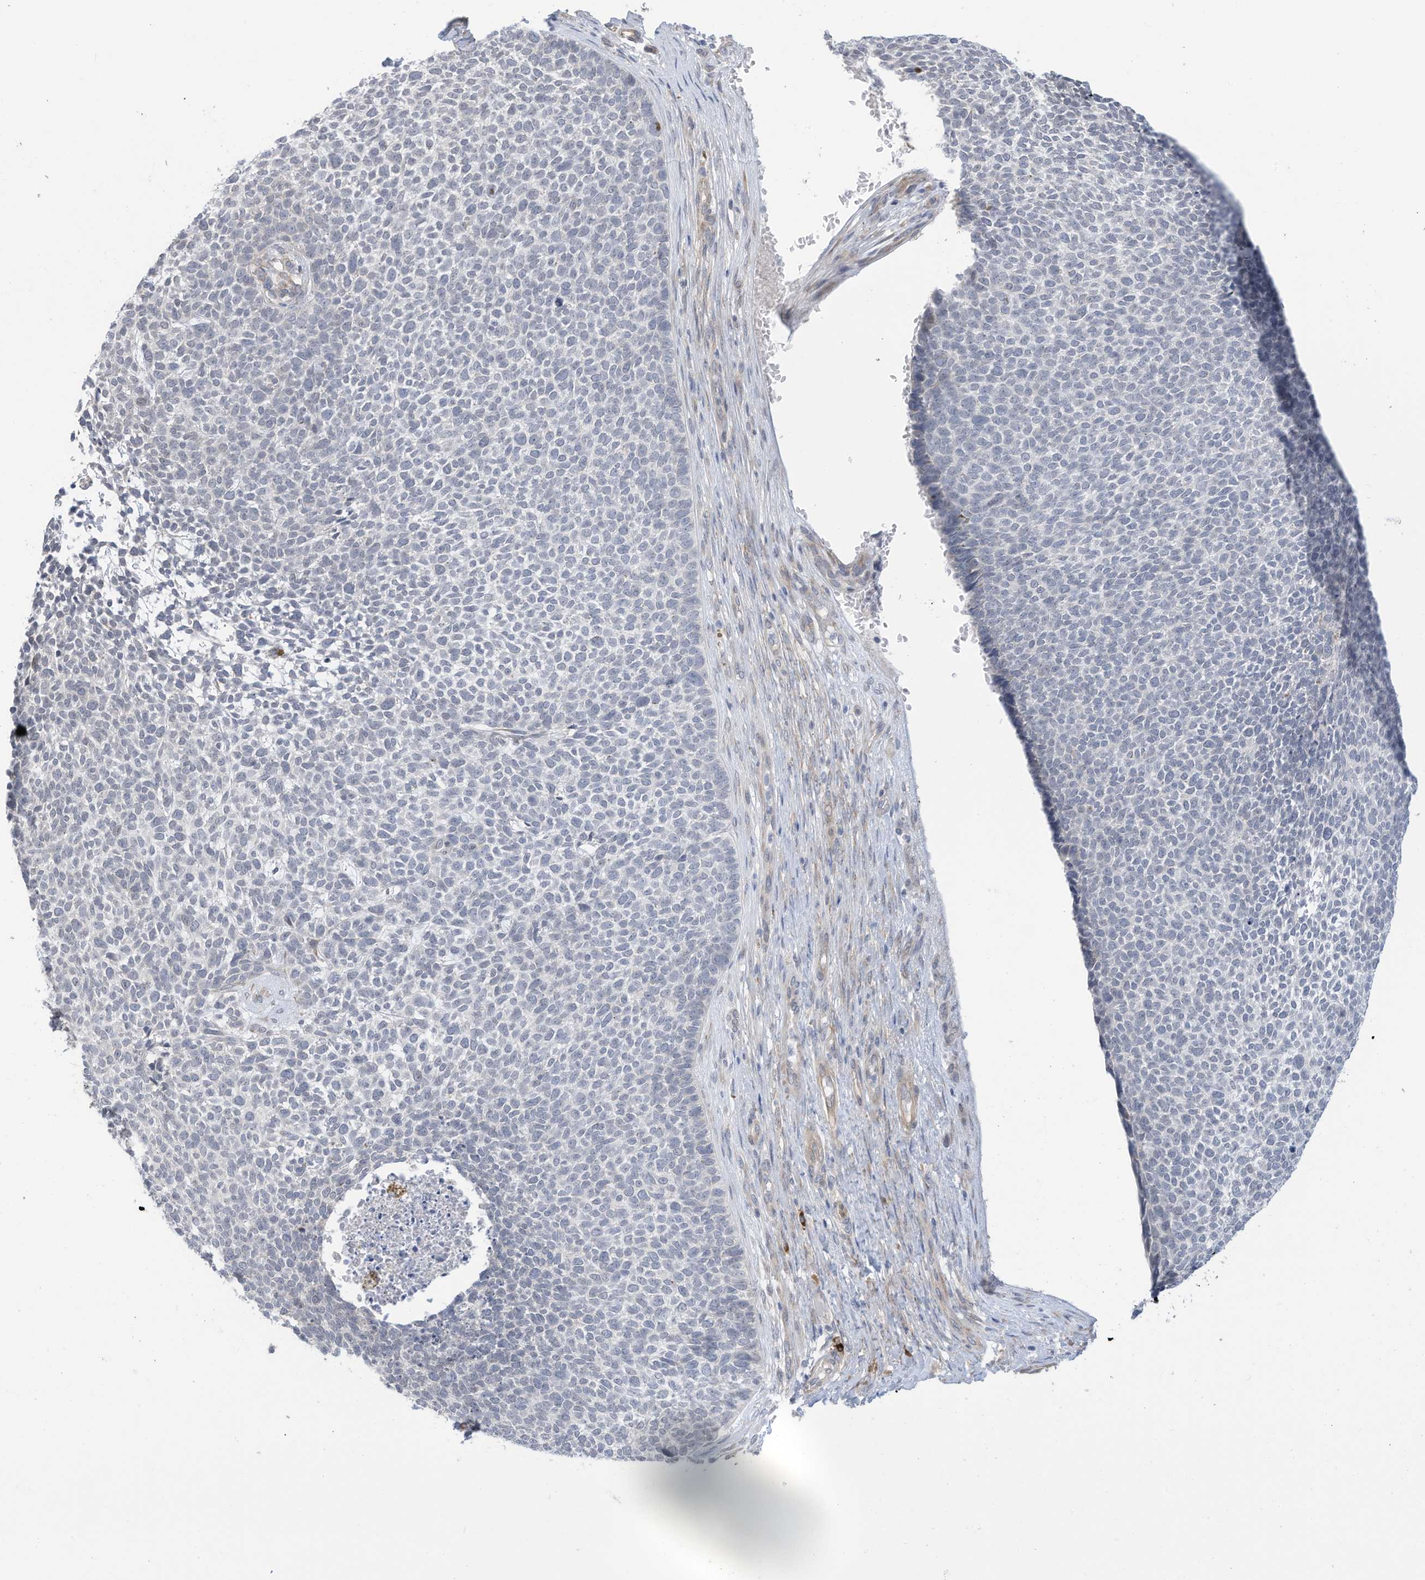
{"staining": {"intensity": "negative", "quantity": "none", "location": "none"}, "tissue": "skin cancer", "cell_type": "Tumor cells", "image_type": "cancer", "snomed": [{"axis": "morphology", "description": "Basal cell carcinoma"}, {"axis": "topography", "description": "Skin"}], "caption": "A high-resolution histopathology image shows IHC staining of skin cancer, which reveals no significant positivity in tumor cells. The staining was performed using DAB to visualize the protein expression in brown, while the nuclei were stained in blue with hematoxylin (Magnification: 20x).", "gene": "ZNF292", "patient": {"sex": "female", "age": 84}}